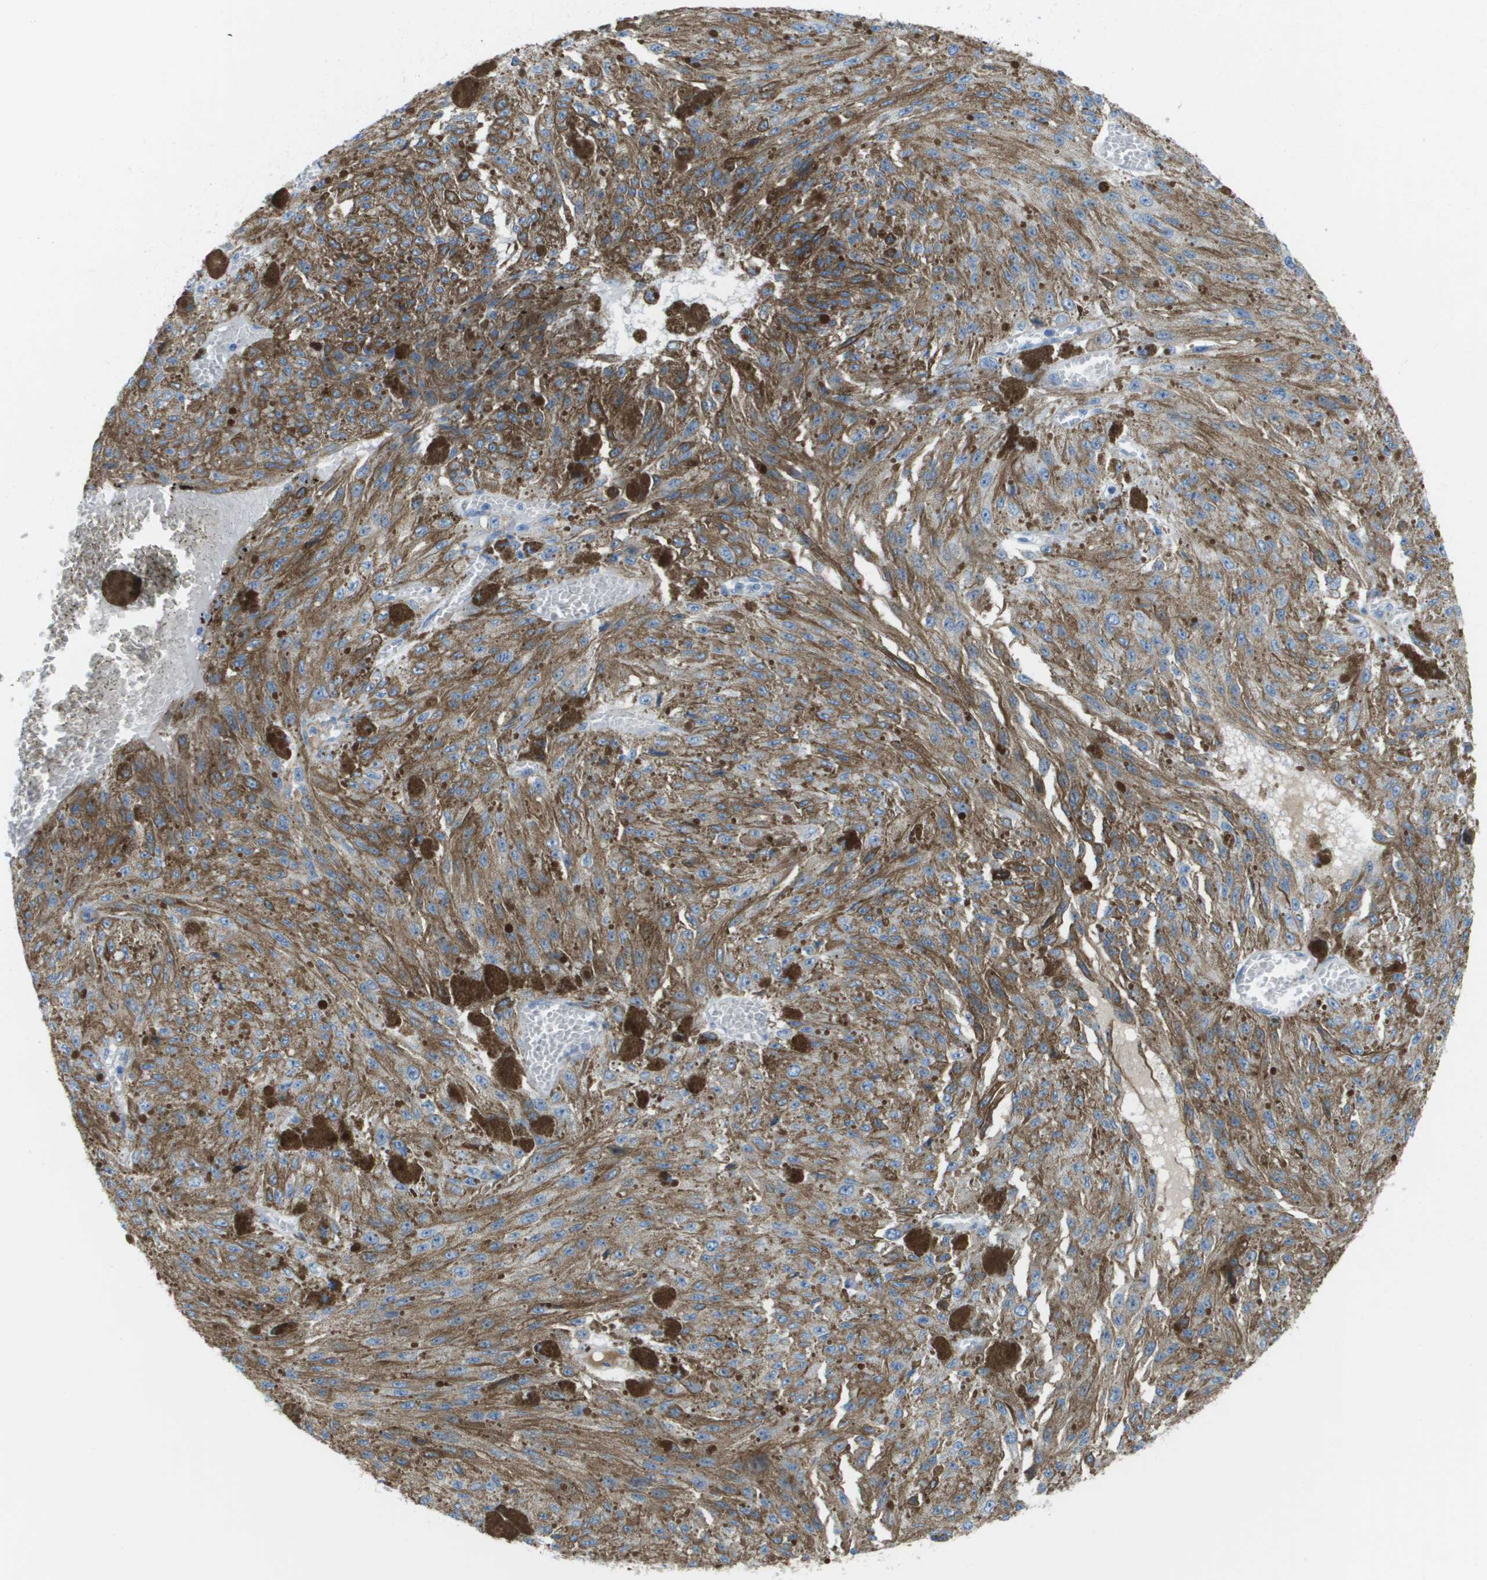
{"staining": {"intensity": "negative", "quantity": "none", "location": "none"}, "tissue": "melanoma", "cell_type": "Tumor cells", "image_type": "cancer", "snomed": [{"axis": "morphology", "description": "Malignant melanoma, NOS"}, {"axis": "topography", "description": "Other"}], "caption": "This is an immunohistochemistry micrograph of human melanoma. There is no staining in tumor cells.", "gene": "GPR18", "patient": {"sex": "male", "age": 79}}